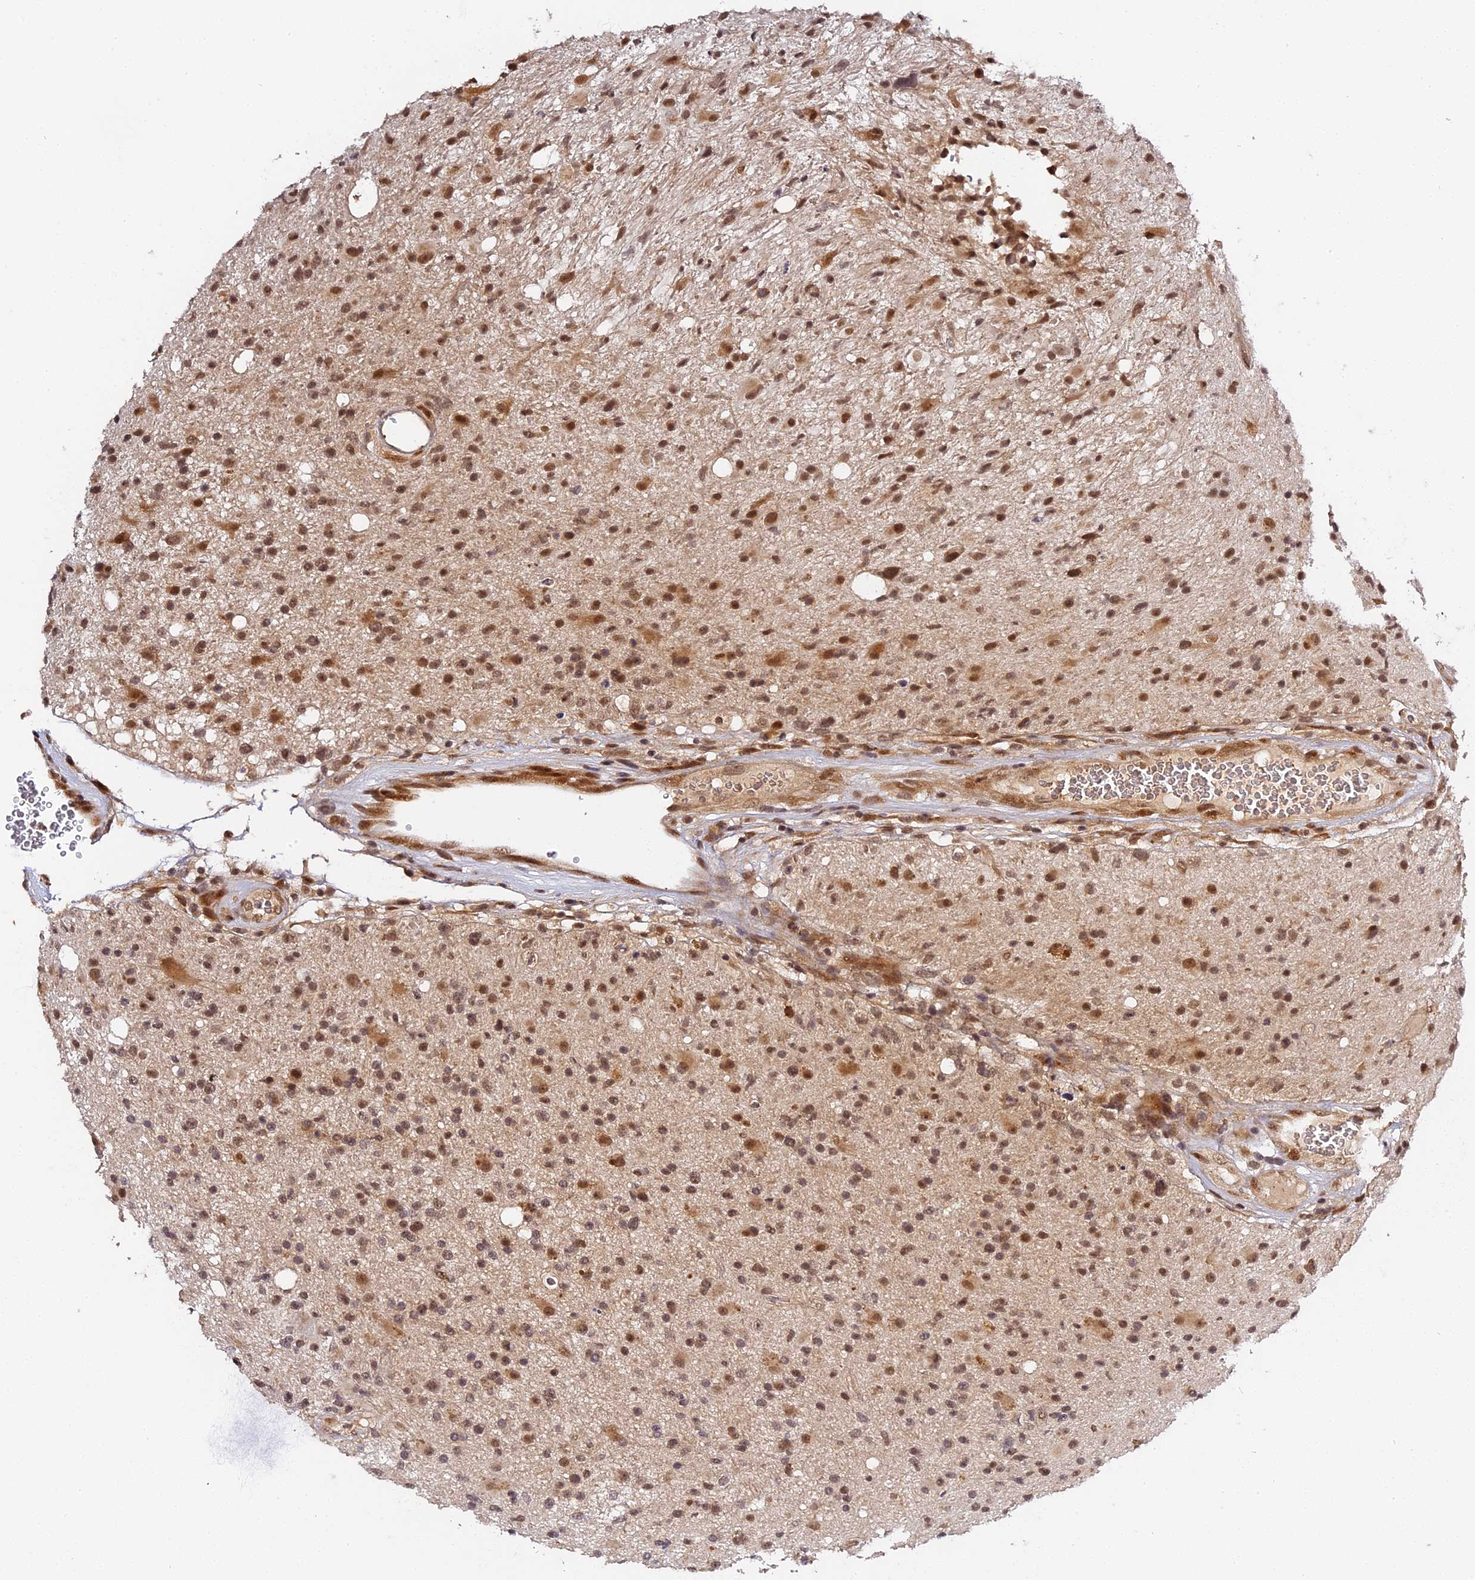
{"staining": {"intensity": "moderate", "quantity": ">75%", "location": "cytoplasmic/membranous,nuclear"}, "tissue": "glioma", "cell_type": "Tumor cells", "image_type": "cancer", "snomed": [{"axis": "morphology", "description": "Glioma, malignant, High grade"}, {"axis": "topography", "description": "Brain"}], "caption": "Protein expression analysis of malignant glioma (high-grade) displays moderate cytoplasmic/membranous and nuclear expression in about >75% of tumor cells.", "gene": "IMPACT", "patient": {"sex": "male", "age": 33}}